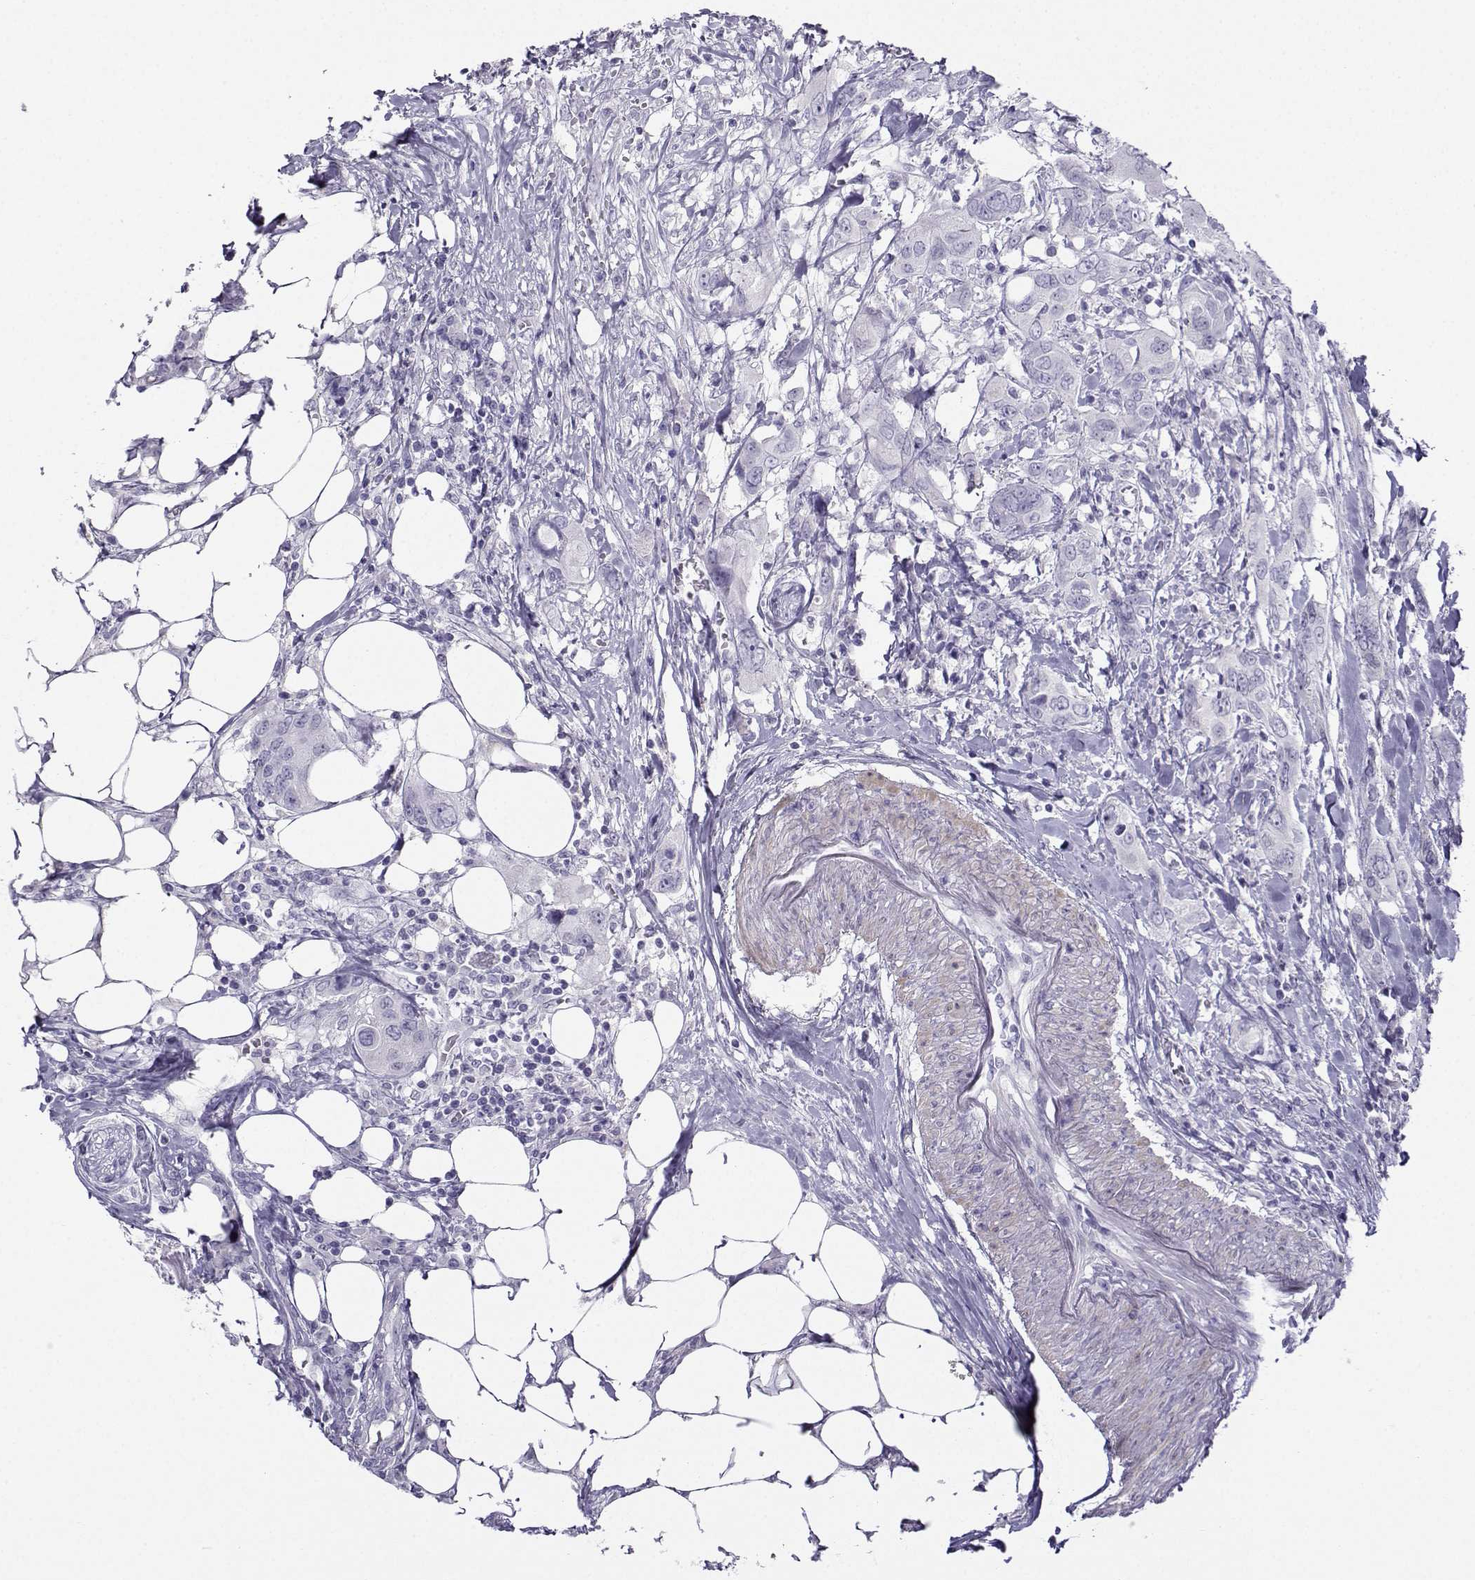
{"staining": {"intensity": "negative", "quantity": "none", "location": "none"}, "tissue": "urothelial cancer", "cell_type": "Tumor cells", "image_type": "cancer", "snomed": [{"axis": "morphology", "description": "Urothelial carcinoma, NOS"}, {"axis": "morphology", "description": "Urothelial carcinoma, High grade"}, {"axis": "topography", "description": "Urinary bladder"}], "caption": "Transitional cell carcinoma stained for a protein using IHC shows no staining tumor cells.", "gene": "FBXO24", "patient": {"sex": "male", "age": 63}}